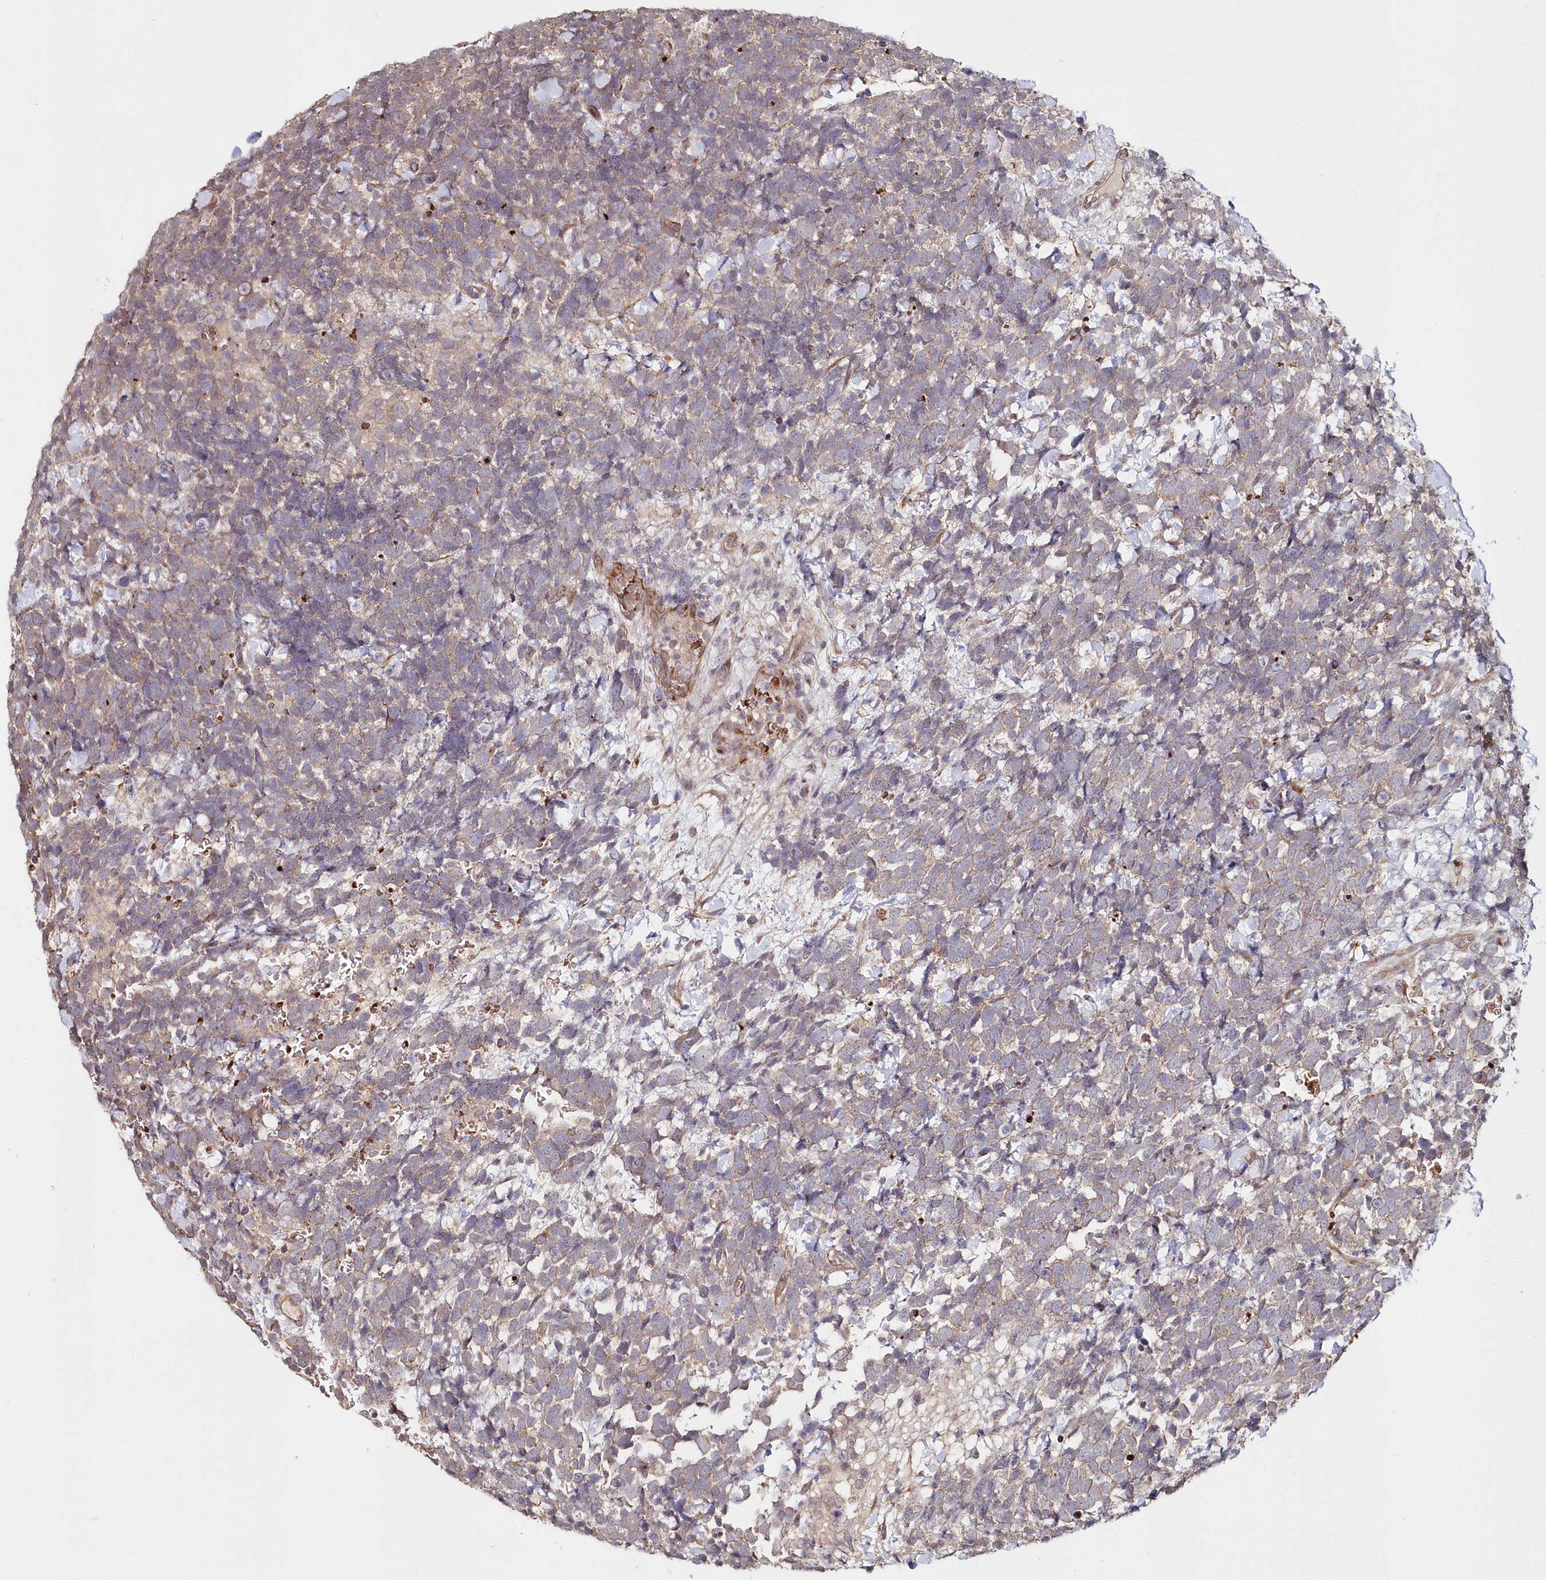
{"staining": {"intensity": "weak", "quantity": "25%-75%", "location": "cytoplasmic/membranous"}, "tissue": "urothelial cancer", "cell_type": "Tumor cells", "image_type": "cancer", "snomed": [{"axis": "morphology", "description": "Urothelial carcinoma, High grade"}, {"axis": "topography", "description": "Urinary bladder"}], "caption": "Brown immunohistochemical staining in human urothelial carcinoma (high-grade) demonstrates weak cytoplasmic/membranous expression in approximately 25%-75% of tumor cells. (DAB = brown stain, brightfield microscopy at high magnification).", "gene": "HYCC2", "patient": {"sex": "female", "age": 82}}